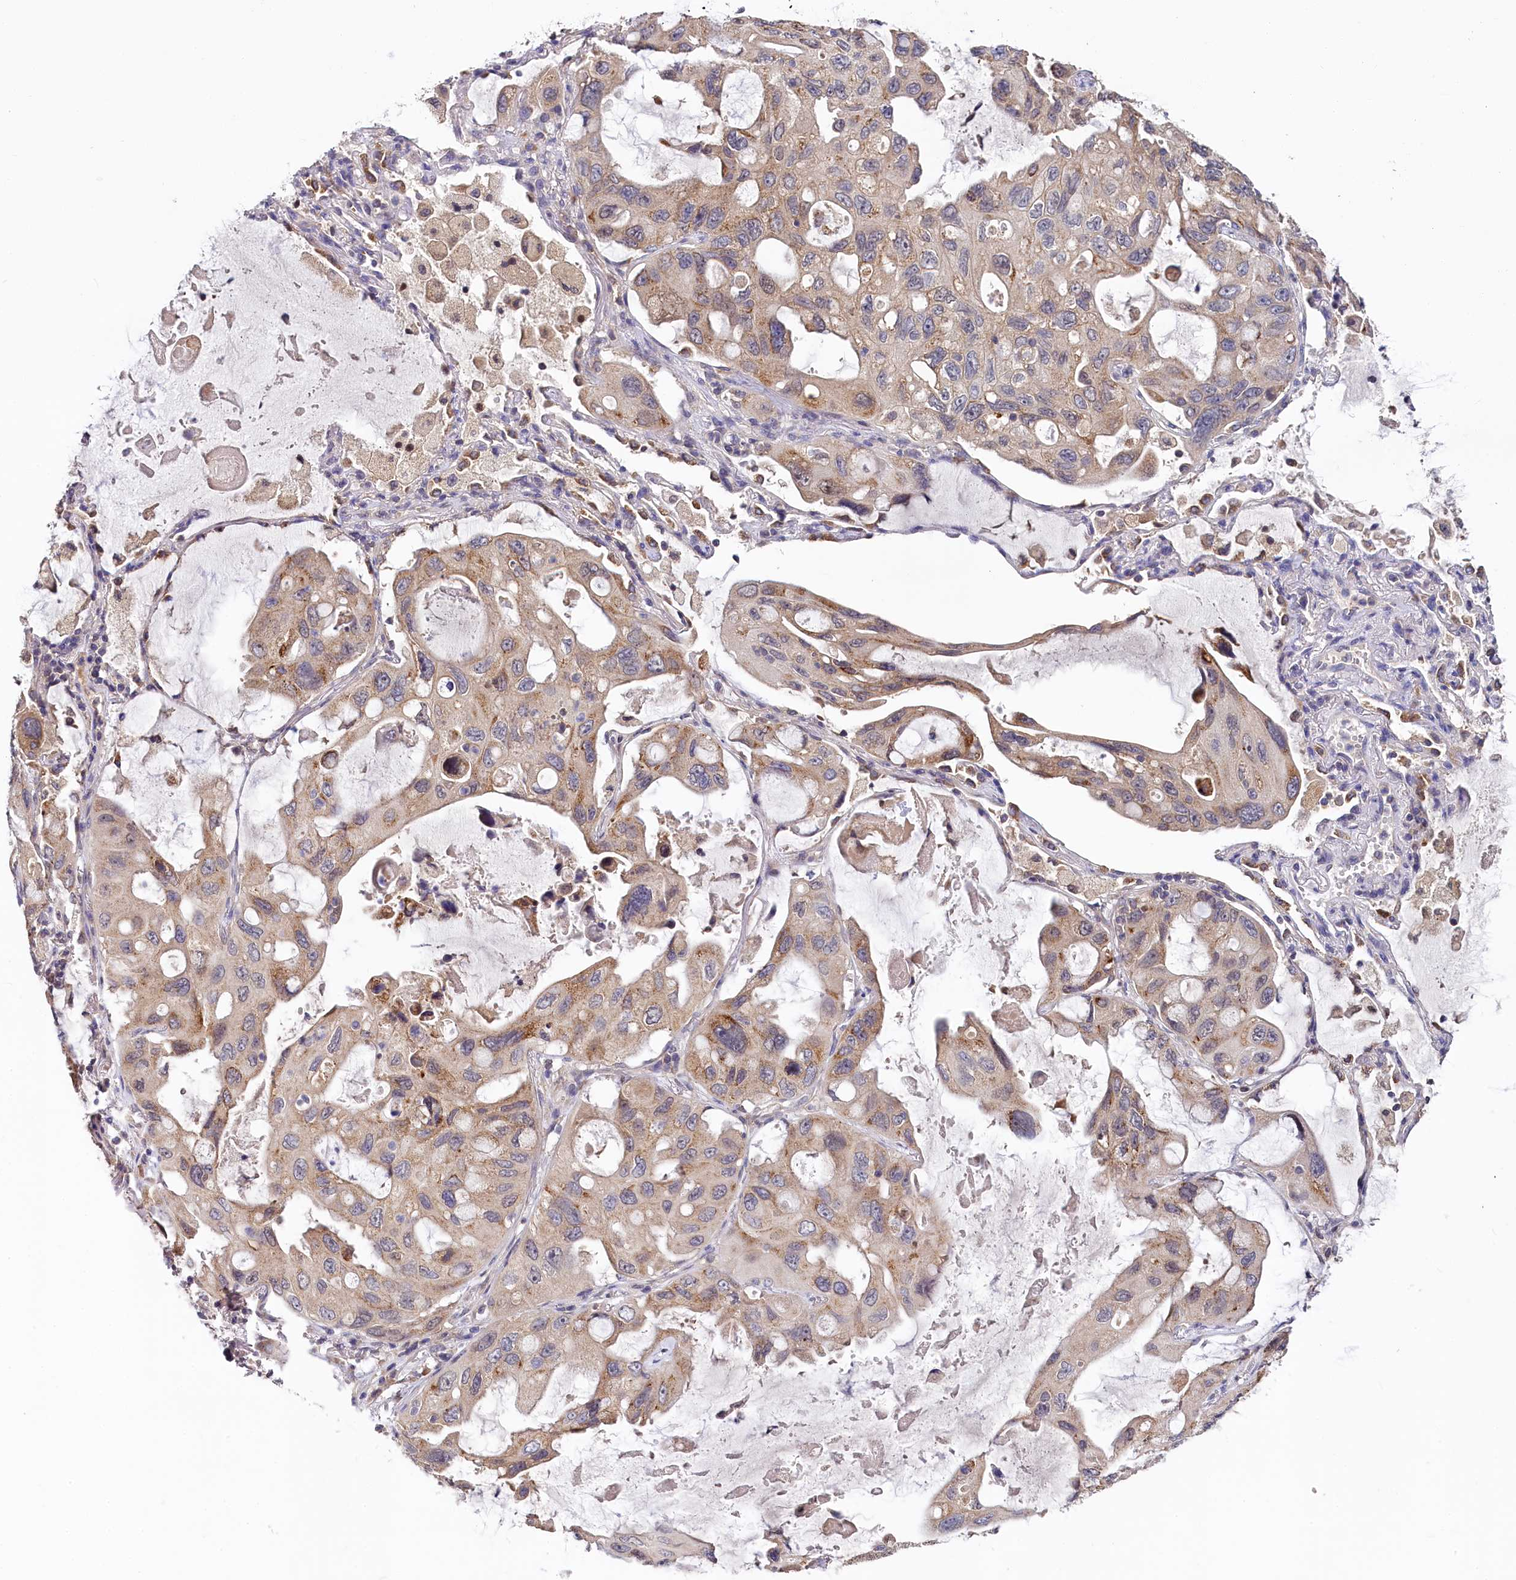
{"staining": {"intensity": "weak", "quantity": ">75%", "location": "cytoplasmic/membranous"}, "tissue": "lung cancer", "cell_type": "Tumor cells", "image_type": "cancer", "snomed": [{"axis": "morphology", "description": "Squamous cell carcinoma, NOS"}, {"axis": "topography", "description": "Lung"}], "caption": "Immunohistochemistry (IHC) of squamous cell carcinoma (lung) demonstrates low levels of weak cytoplasmic/membranous positivity in about >75% of tumor cells.", "gene": "SPINK9", "patient": {"sex": "female", "age": 73}}